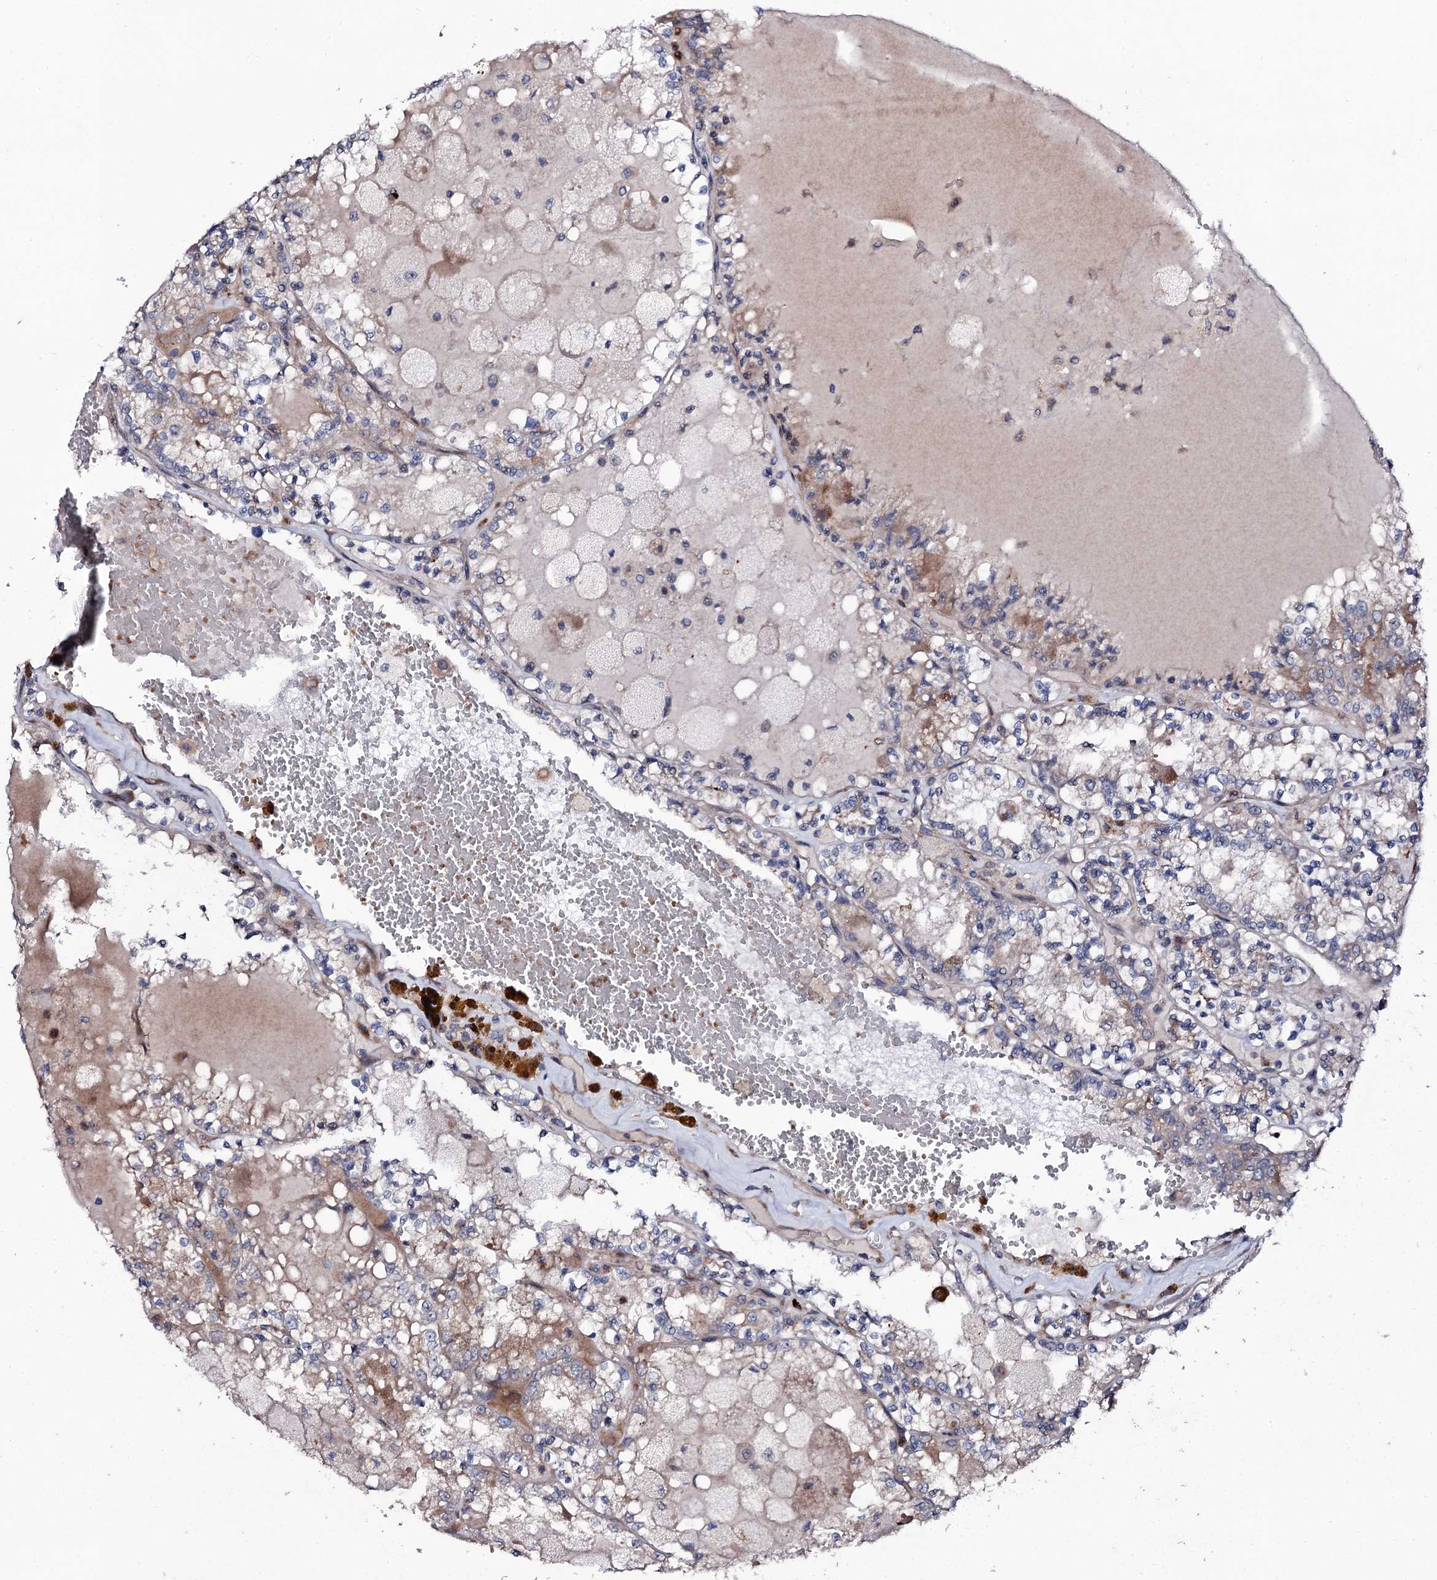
{"staining": {"intensity": "weak", "quantity": "<25%", "location": "cytoplasmic/membranous"}, "tissue": "renal cancer", "cell_type": "Tumor cells", "image_type": "cancer", "snomed": [{"axis": "morphology", "description": "Adenocarcinoma, NOS"}, {"axis": "topography", "description": "Kidney"}], "caption": "Immunohistochemistry (IHC) photomicrograph of renal adenocarcinoma stained for a protein (brown), which displays no expression in tumor cells.", "gene": "COG6", "patient": {"sex": "female", "age": 56}}